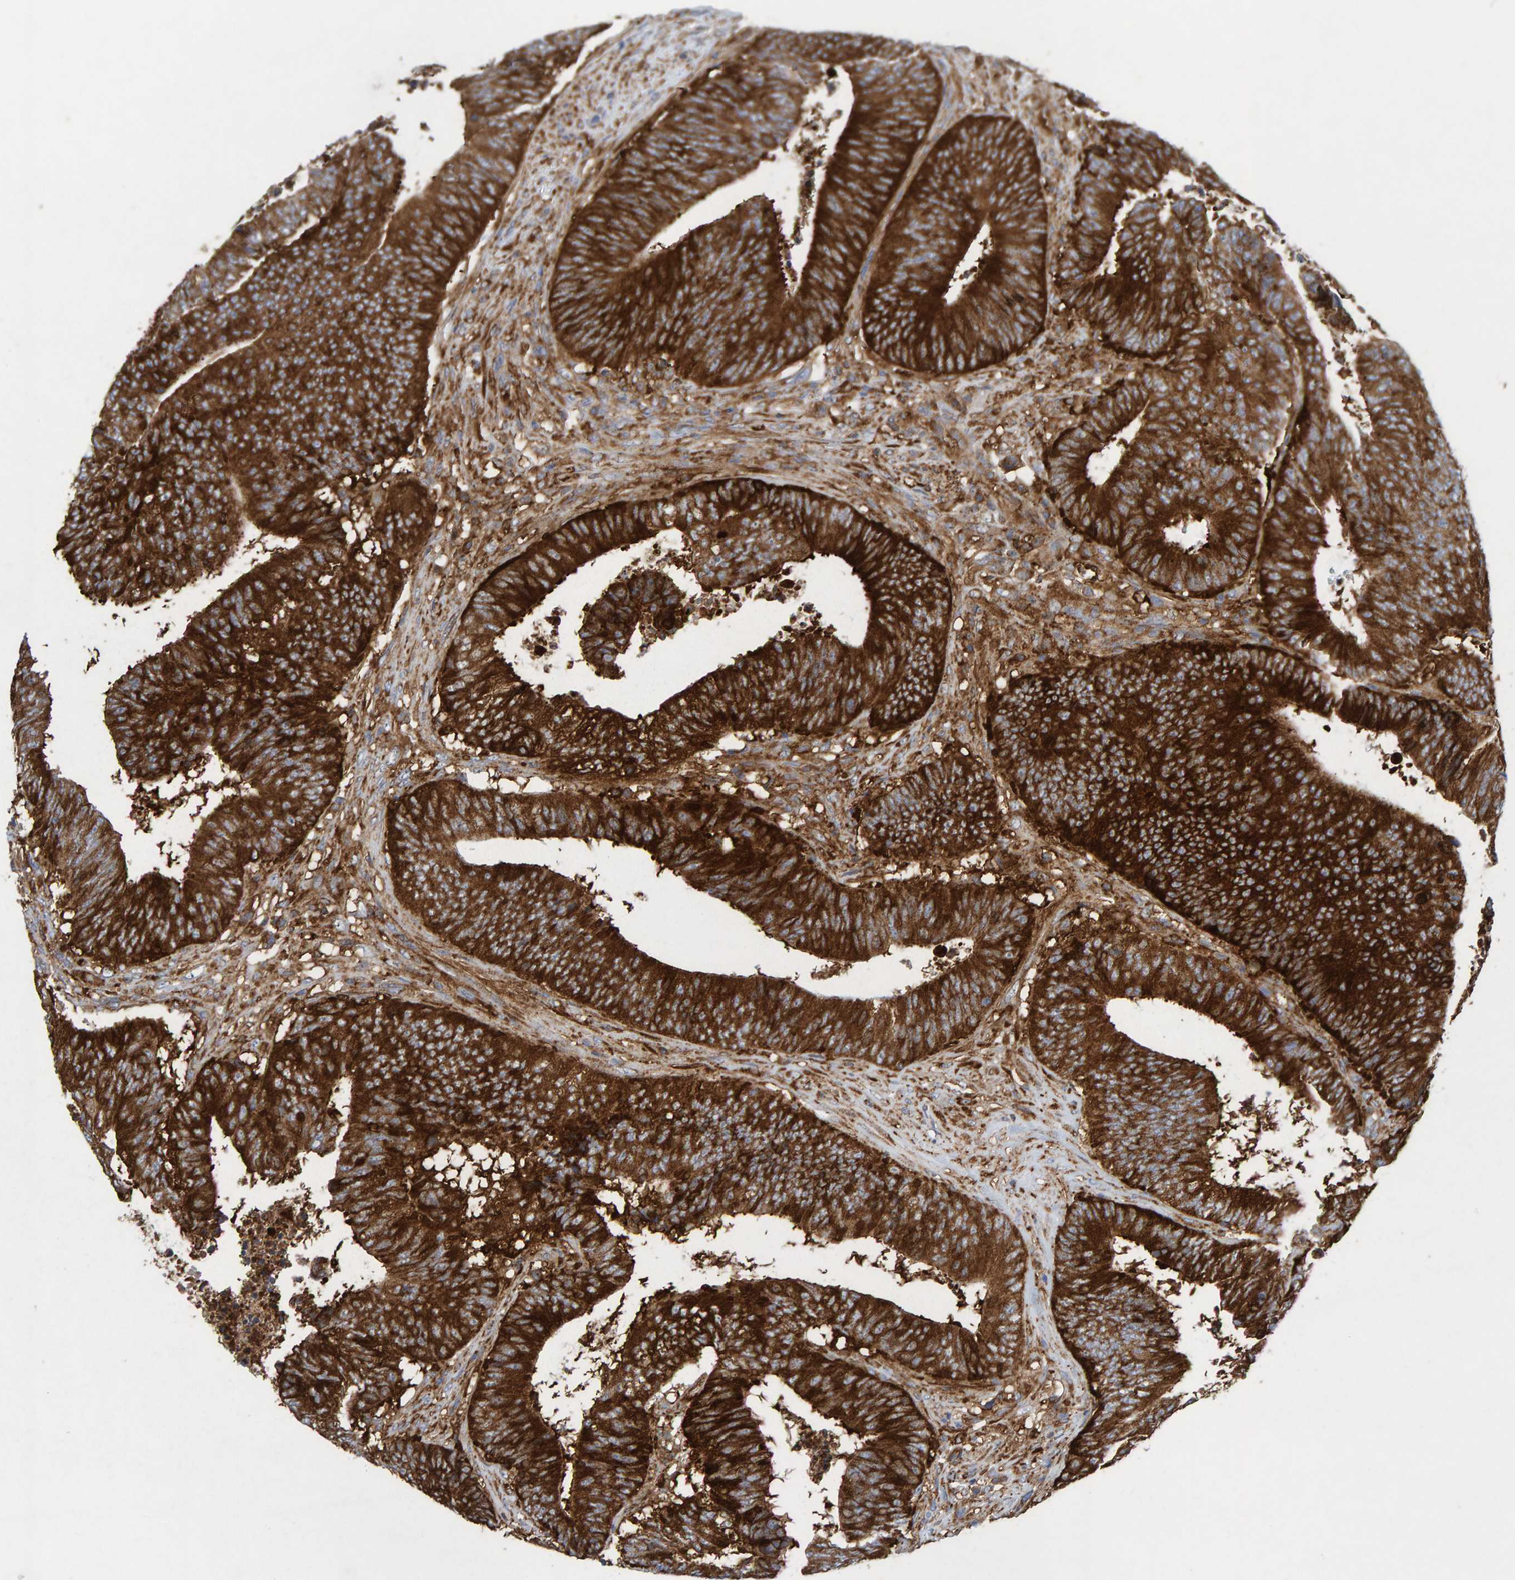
{"staining": {"intensity": "strong", "quantity": ">75%", "location": "cytoplasmic/membranous"}, "tissue": "colorectal cancer", "cell_type": "Tumor cells", "image_type": "cancer", "snomed": [{"axis": "morphology", "description": "Adenocarcinoma, NOS"}, {"axis": "topography", "description": "Rectum"}], "caption": "Colorectal cancer tissue displays strong cytoplasmic/membranous expression in approximately >75% of tumor cells", "gene": "MVP", "patient": {"sex": "male", "age": 72}}